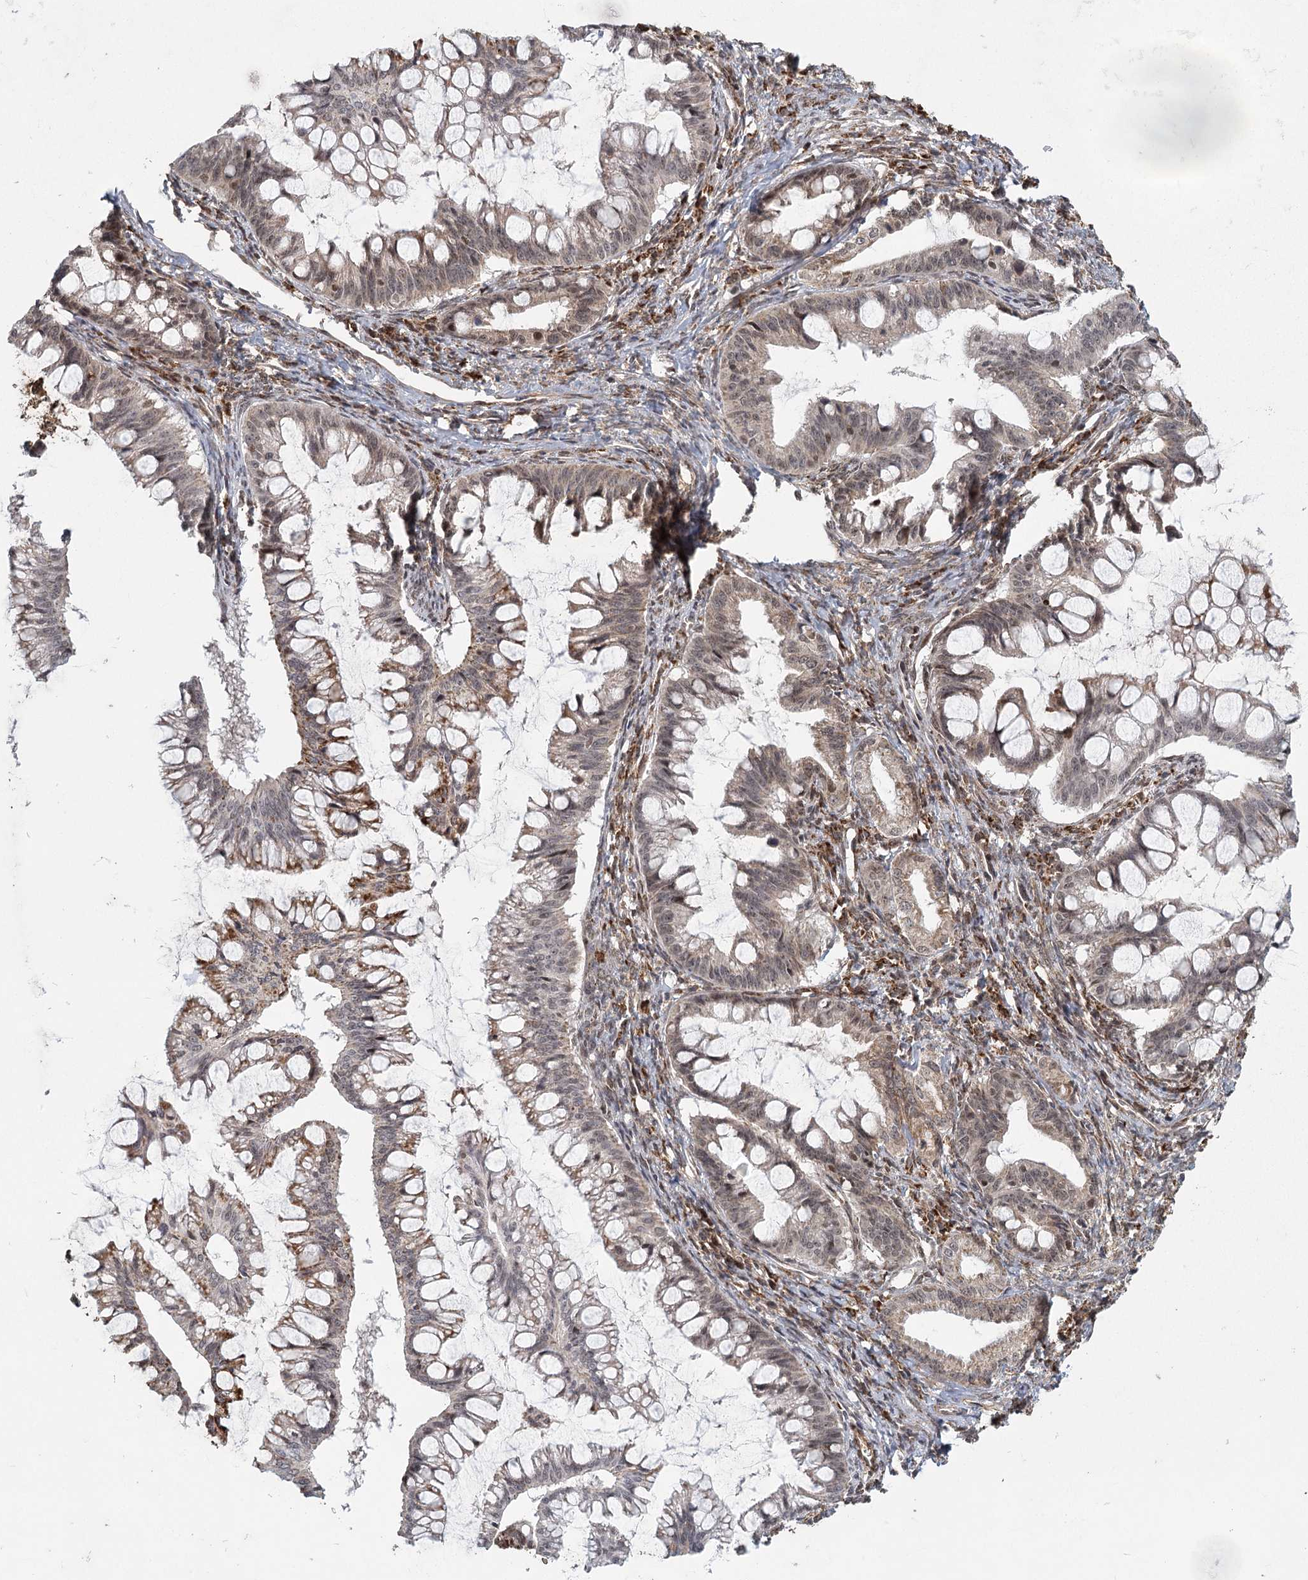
{"staining": {"intensity": "moderate", "quantity": "25%-75%", "location": "cytoplasmic/membranous"}, "tissue": "ovarian cancer", "cell_type": "Tumor cells", "image_type": "cancer", "snomed": [{"axis": "morphology", "description": "Cystadenocarcinoma, mucinous, NOS"}, {"axis": "topography", "description": "Ovary"}], "caption": "The immunohistochemical stain highlights moderate cytoplasmic/membranous positivity in tumor cells of mucinous cystadenocarcinoma (ovarian) tissue. The staining is performed using DAB (3,3'-diaminobenzidine) brown chromogen to label protein expression. The nuclei are counter-stained blue using hematoxylin.", "gene": "ZCCHC24", "patient": {"sex": "female", "age": 73}}